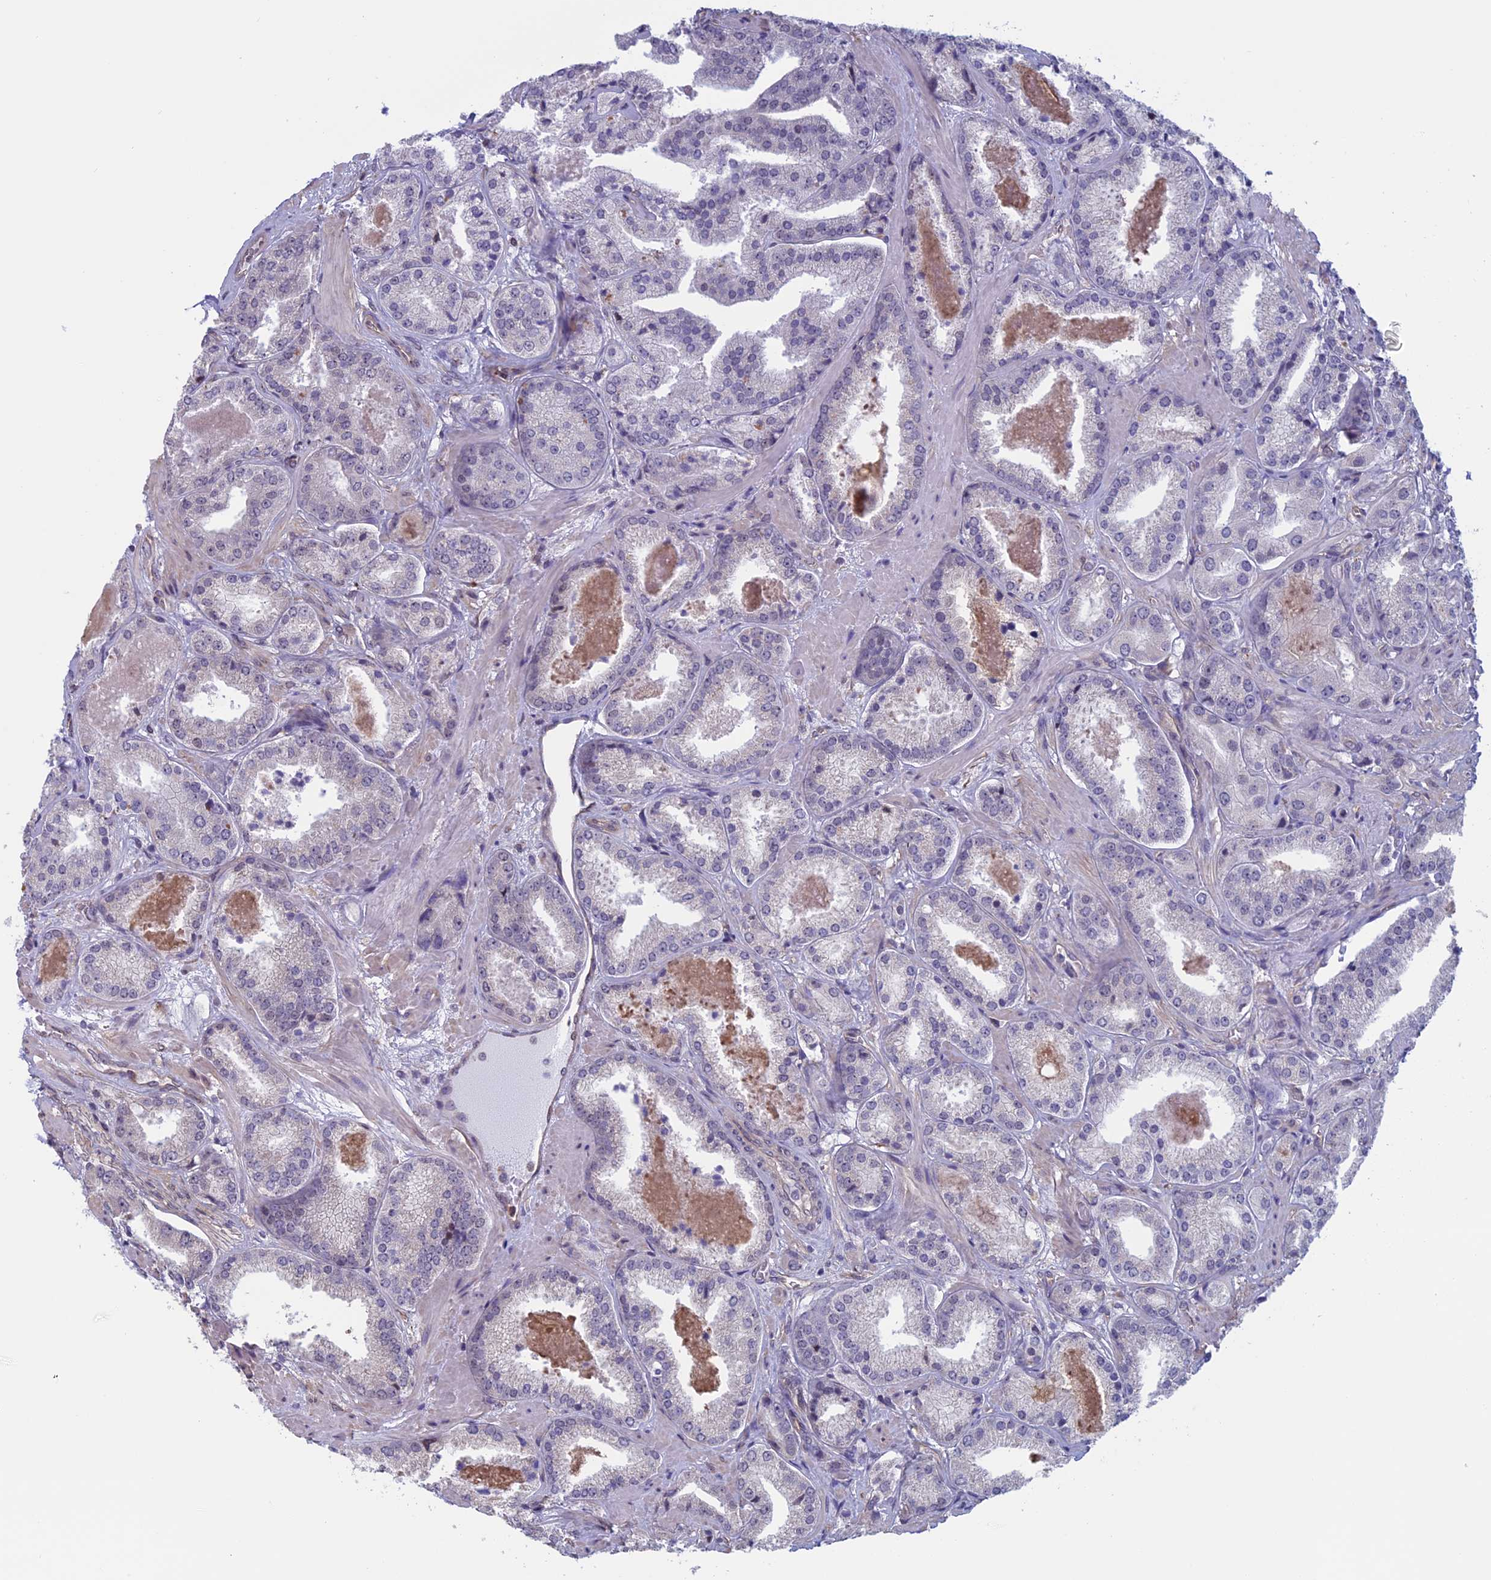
{"staining": {"intensity": "negative", "quantity": "none", "location": "none"}, "tissue": "prostate cancer", "cell_type": "Tumor cells", "image_type": "cancer", "snomed": [{"axis": "morphology", "description": "Adenocarcinoma, High grade"}, {"axis": "topography", "description": "Prostate"}], "caption": "High power microscopy micrograph of an IHC histopathology image of prostate cancer, revealing no significant positivity in tumor cells.", "gene": "SLC1A6", "patient": {"sex": "male", "age": 63}}